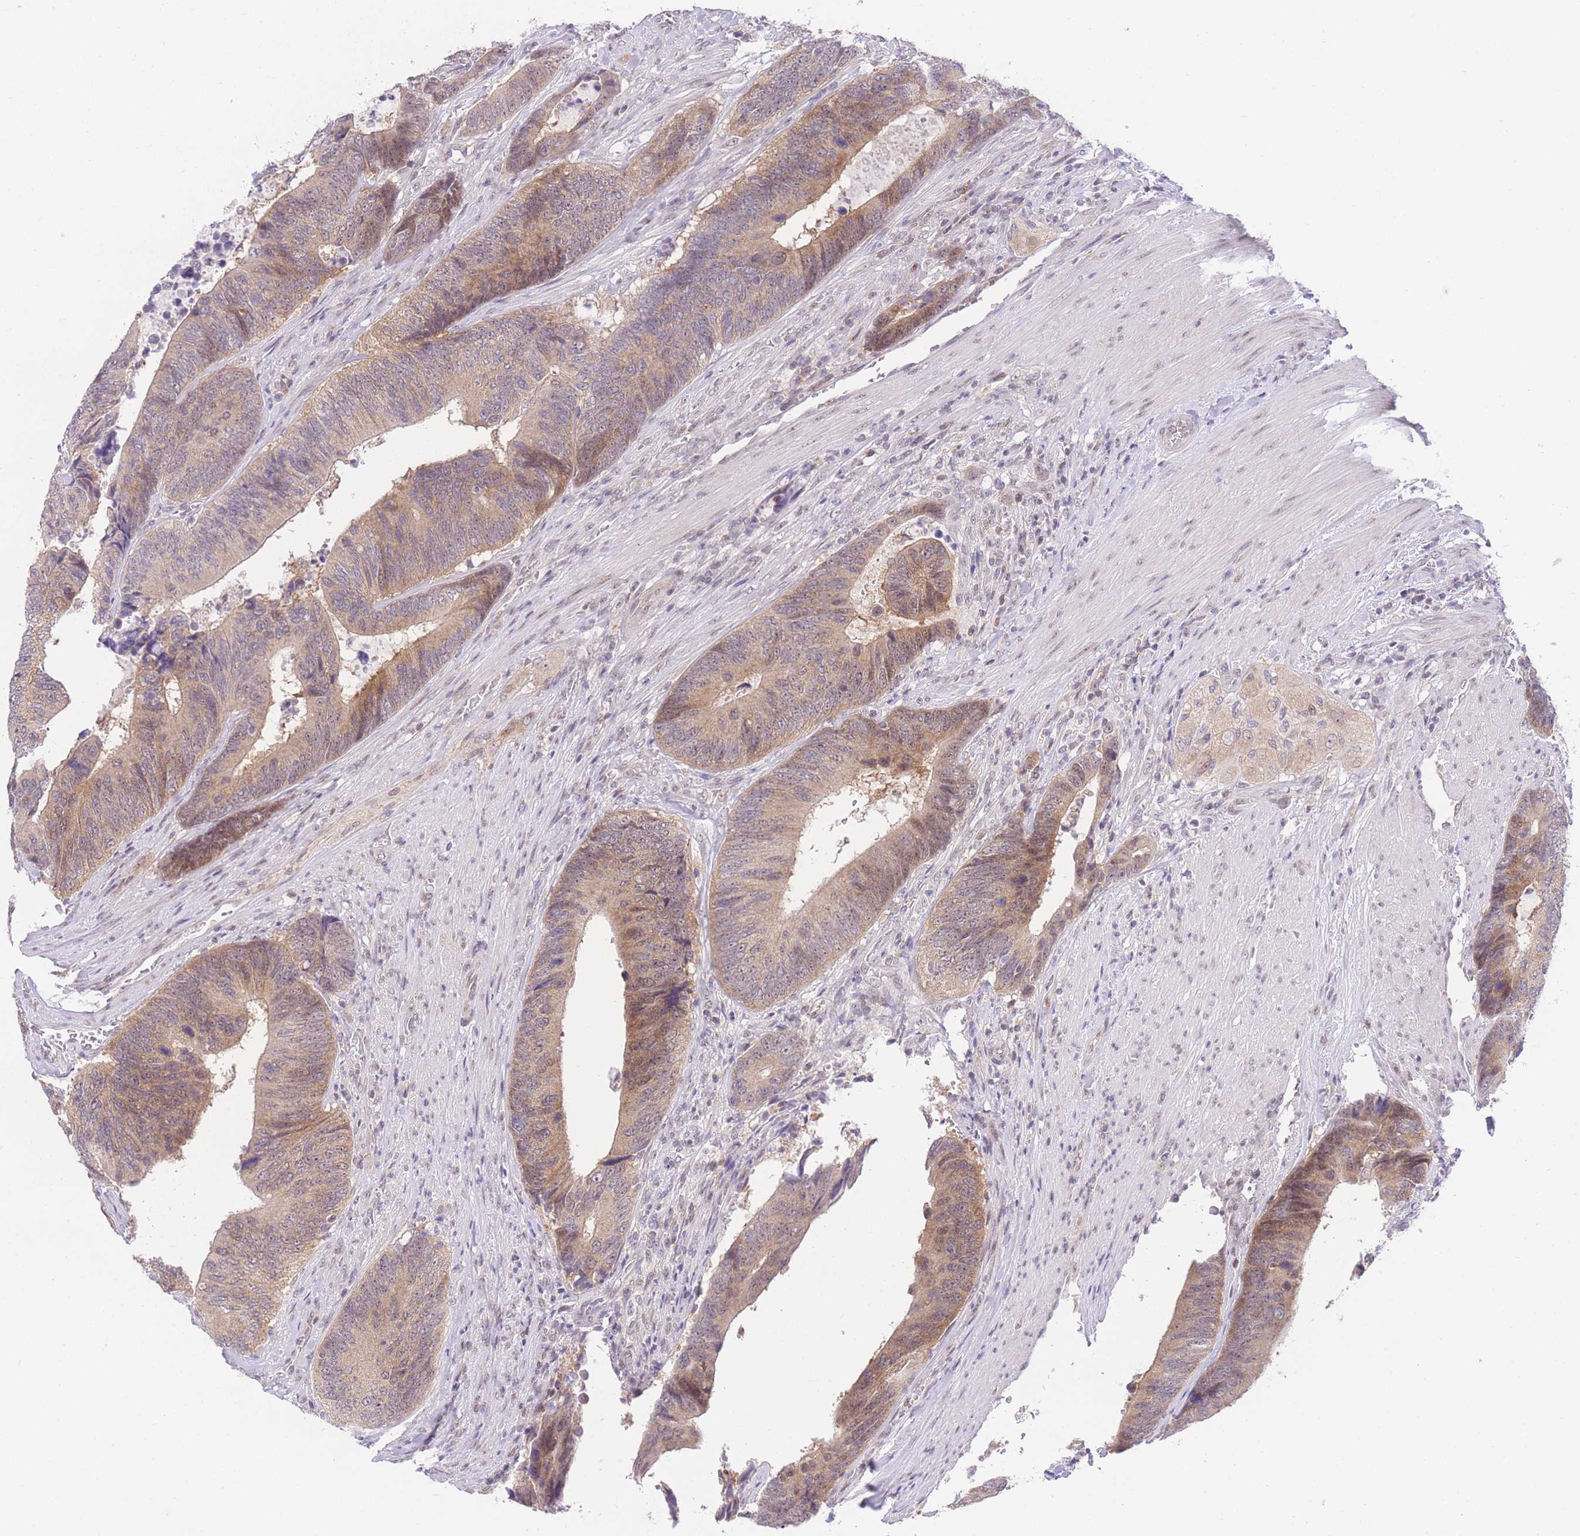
{"staining": {"intensity": "moderate", "quantity": ">75%", "location": "cytoplasmic/membranous"}, "tissue": "colorectal cancer", "cell_type": "Tumor cells", "image_type": "cancer", "snomed": [{"axis": "morphology", "description": "Adenocarcinoma, NOS"}, {"axis": "topography", "description": "Colon"}], "caption": "IHC image of colorectal adenocarcinoma stained for a protein (brown), which shows medium levels of moderate cytoplasmic/membranous staining in about >75% of tumor cells.", "gene": "STK39", "patient": {"sex": "male", "age": 87}}